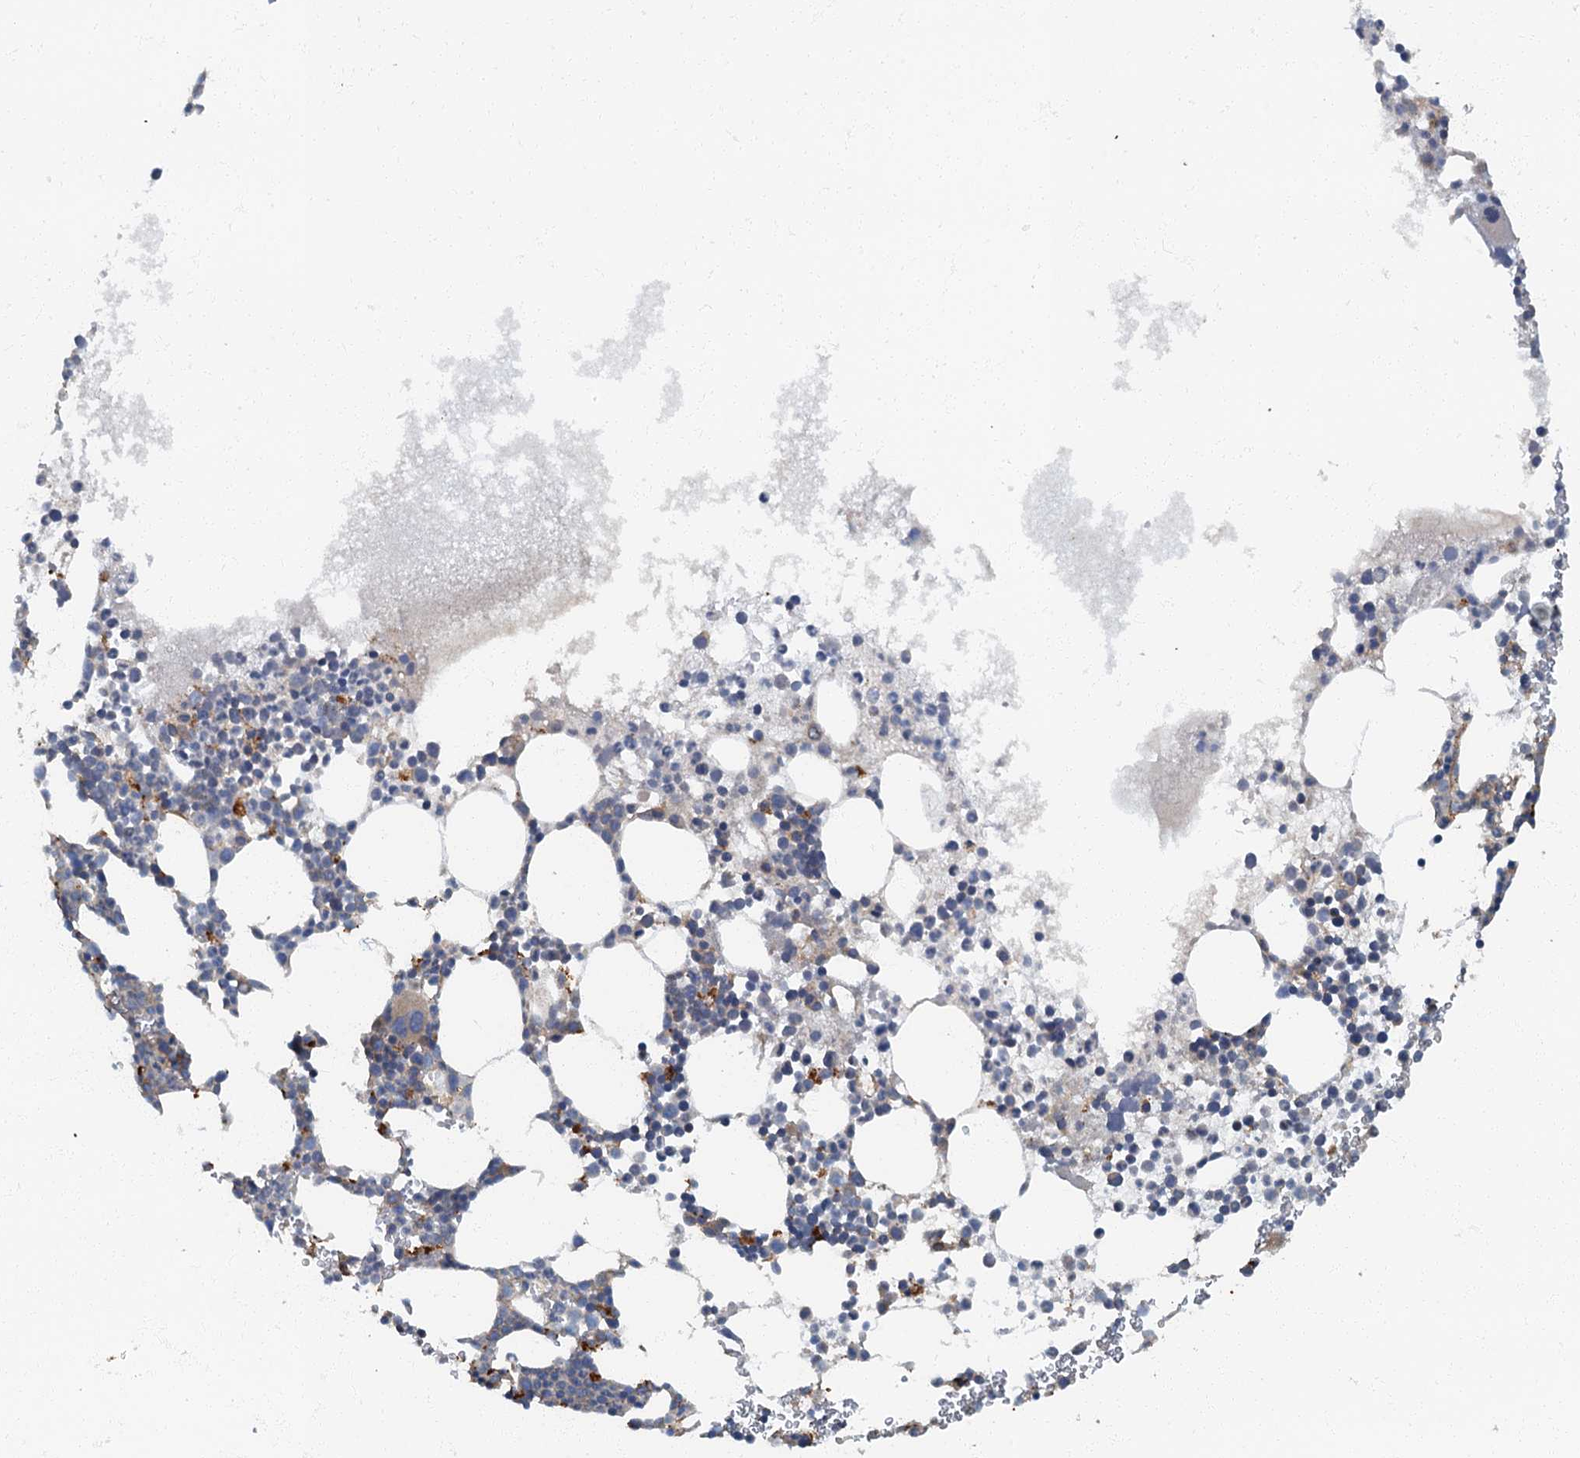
{"staining": {"intensity": "weak", "quantity": "<25%", "location": "cytoplasmic/membranous"}, "tissue": "bone marrow", "cell_type": "Hematopoietic cells", "image_type": "normal", "snomed": [{"axis": "morphology", "description": "Normal tissue, NOS"}, {"axis": "topography", "description": "Bone marrow"}], "caption": "This is an IHC histopathology image of normal human bone marrow. There is no expression in hematopoietic cells.", "gene": "ARL11", "patient": {"sex": "female", "age": 78}}